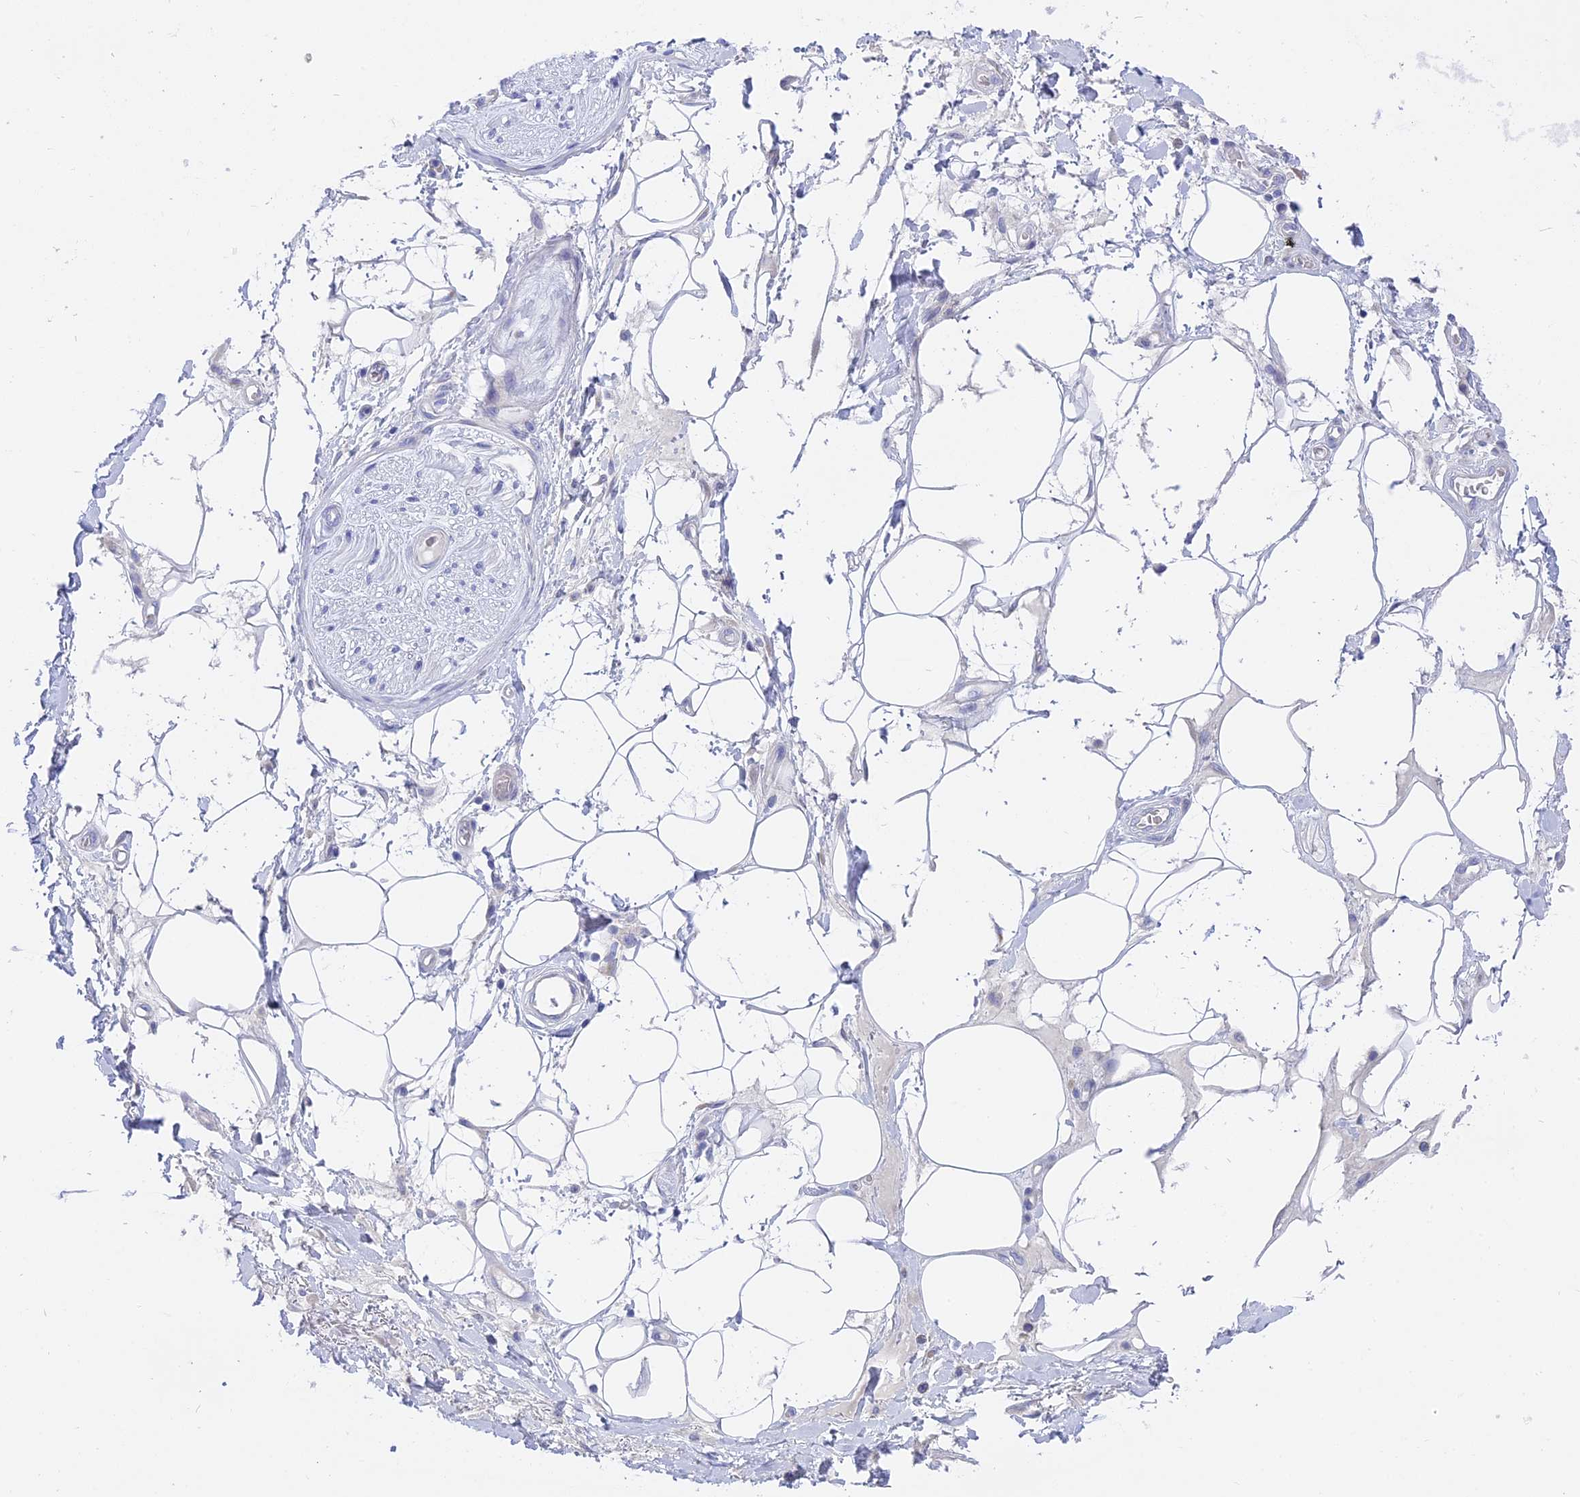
{"staining": {"intensity": "negative", "quantity": "none", "location": "none"}, "tissue": "adipose tissue", "cell_type": "Adipocytes", "image_type": "normal", "snomed": [{"axis": "morphology", "description": "Normal tissue, NOS"}, {"axis": "morphology", "description": "Adenocarcinoma, NOS"}, {"axis": "topography", "description": "Rectum"}, {"axis": "topography", "description": "Vagina"}, {"axis": "topography", "description": "Peripheral nerve tissue"}], "caption": "High magnification brightfield microscopy of unremarkable adipose tissue stained with DAB (brown) and counterstained with hematoxylin (blue): adipocytes show no significant staining. (DAB IHC, high magnification).", "gene": "GLB1L", "patient": {"sex": "female", "age": 71}}